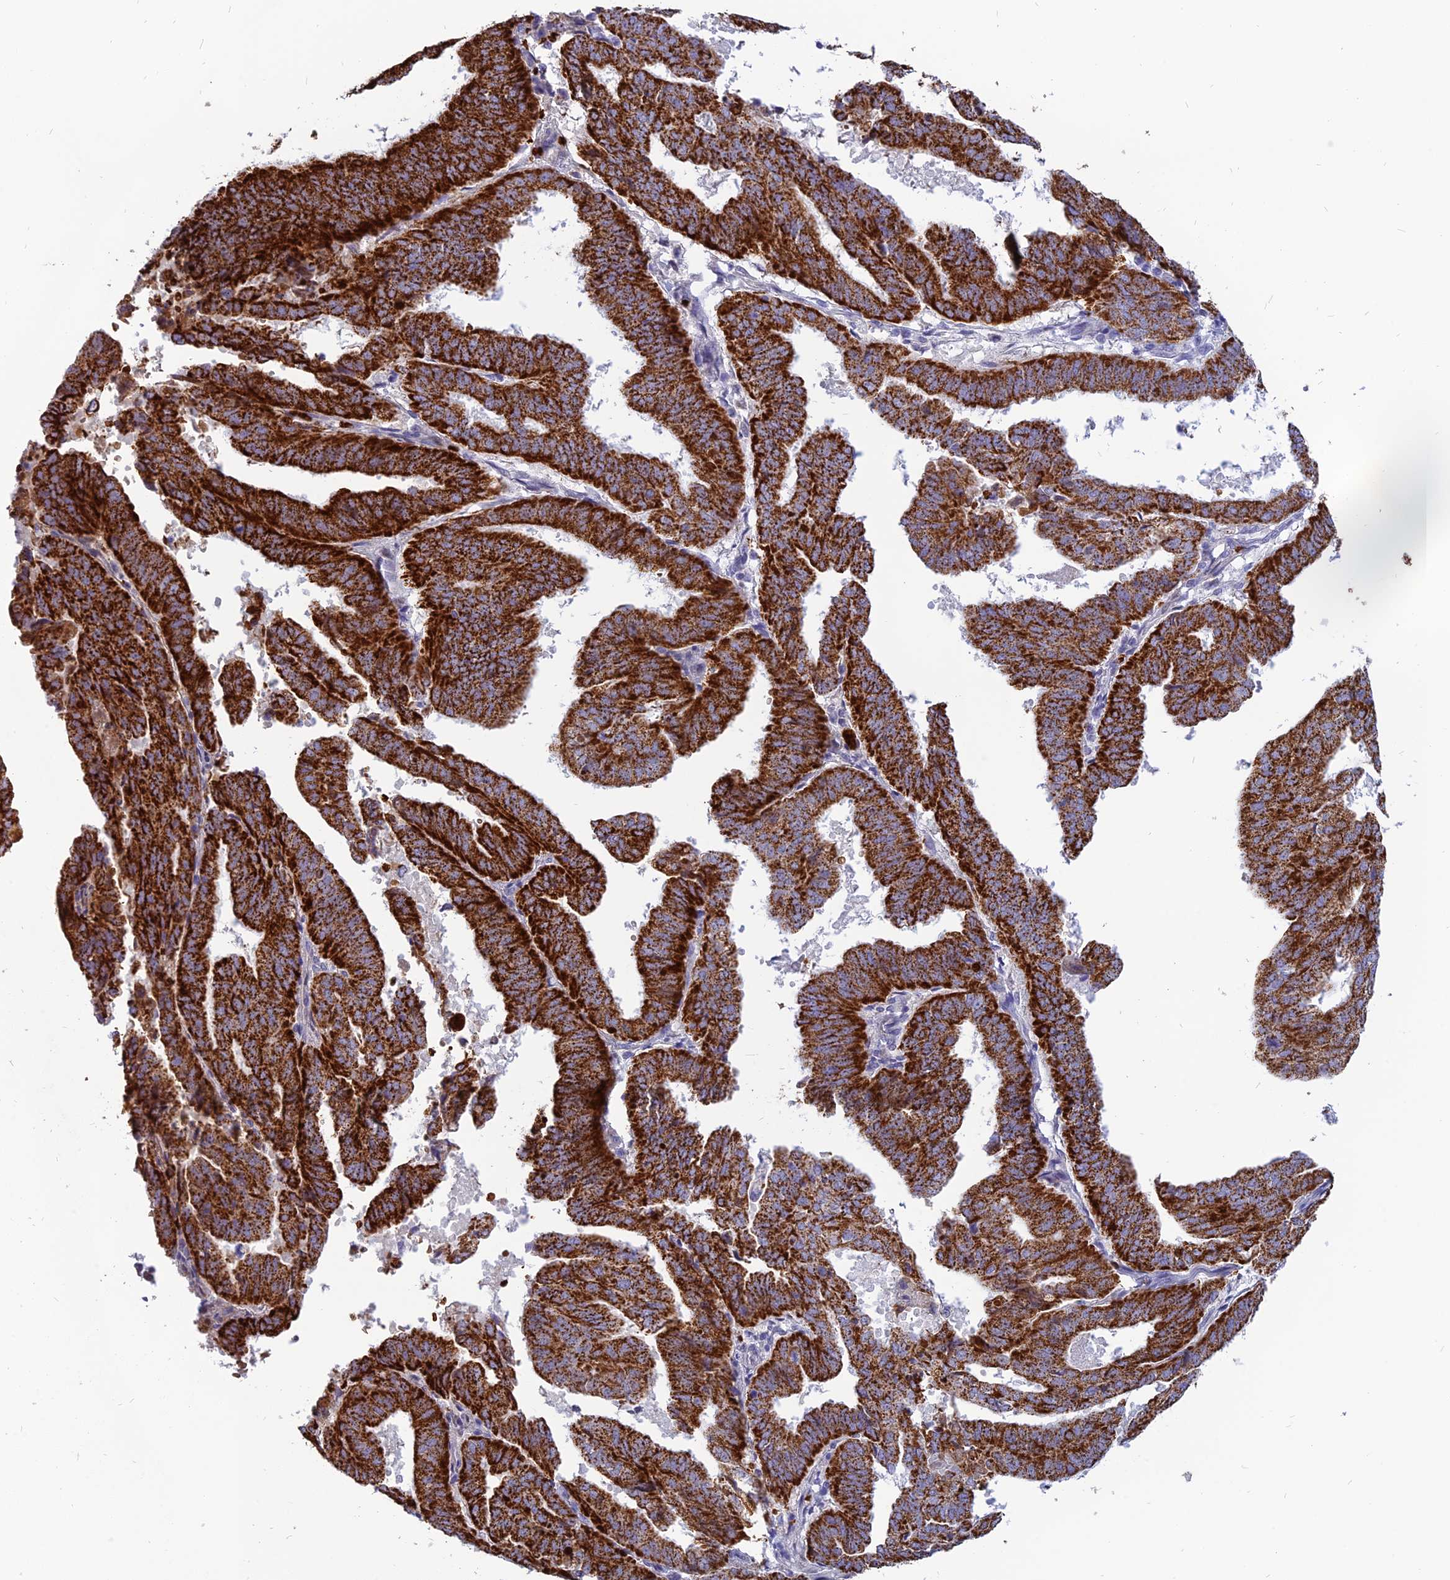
{"staining": {"intensity": "strong", "quantity": ">75%", "location": "cytoplasmic/membranous"}, "tissue": "endometrial cancer", "cell_type": "Tumor cells", "image_type": "cancer", "snomed": [{"axis": "morphology", "description": "Adenocarcinoma, NOS"}, {"axis": "topography", "description": "Uterus"}], "caption": "Protein staining of endometrial adenocarcinoma tissue shows strong cytoplasmic/membranous positivity in approximately >75% of tumor cells. (DAB (3,3'-diaminobenzidine) IHC with brightfield microscopy, high magnification).", "gene": "HHAT", "patient": {"sex": "female", "age": 77}}